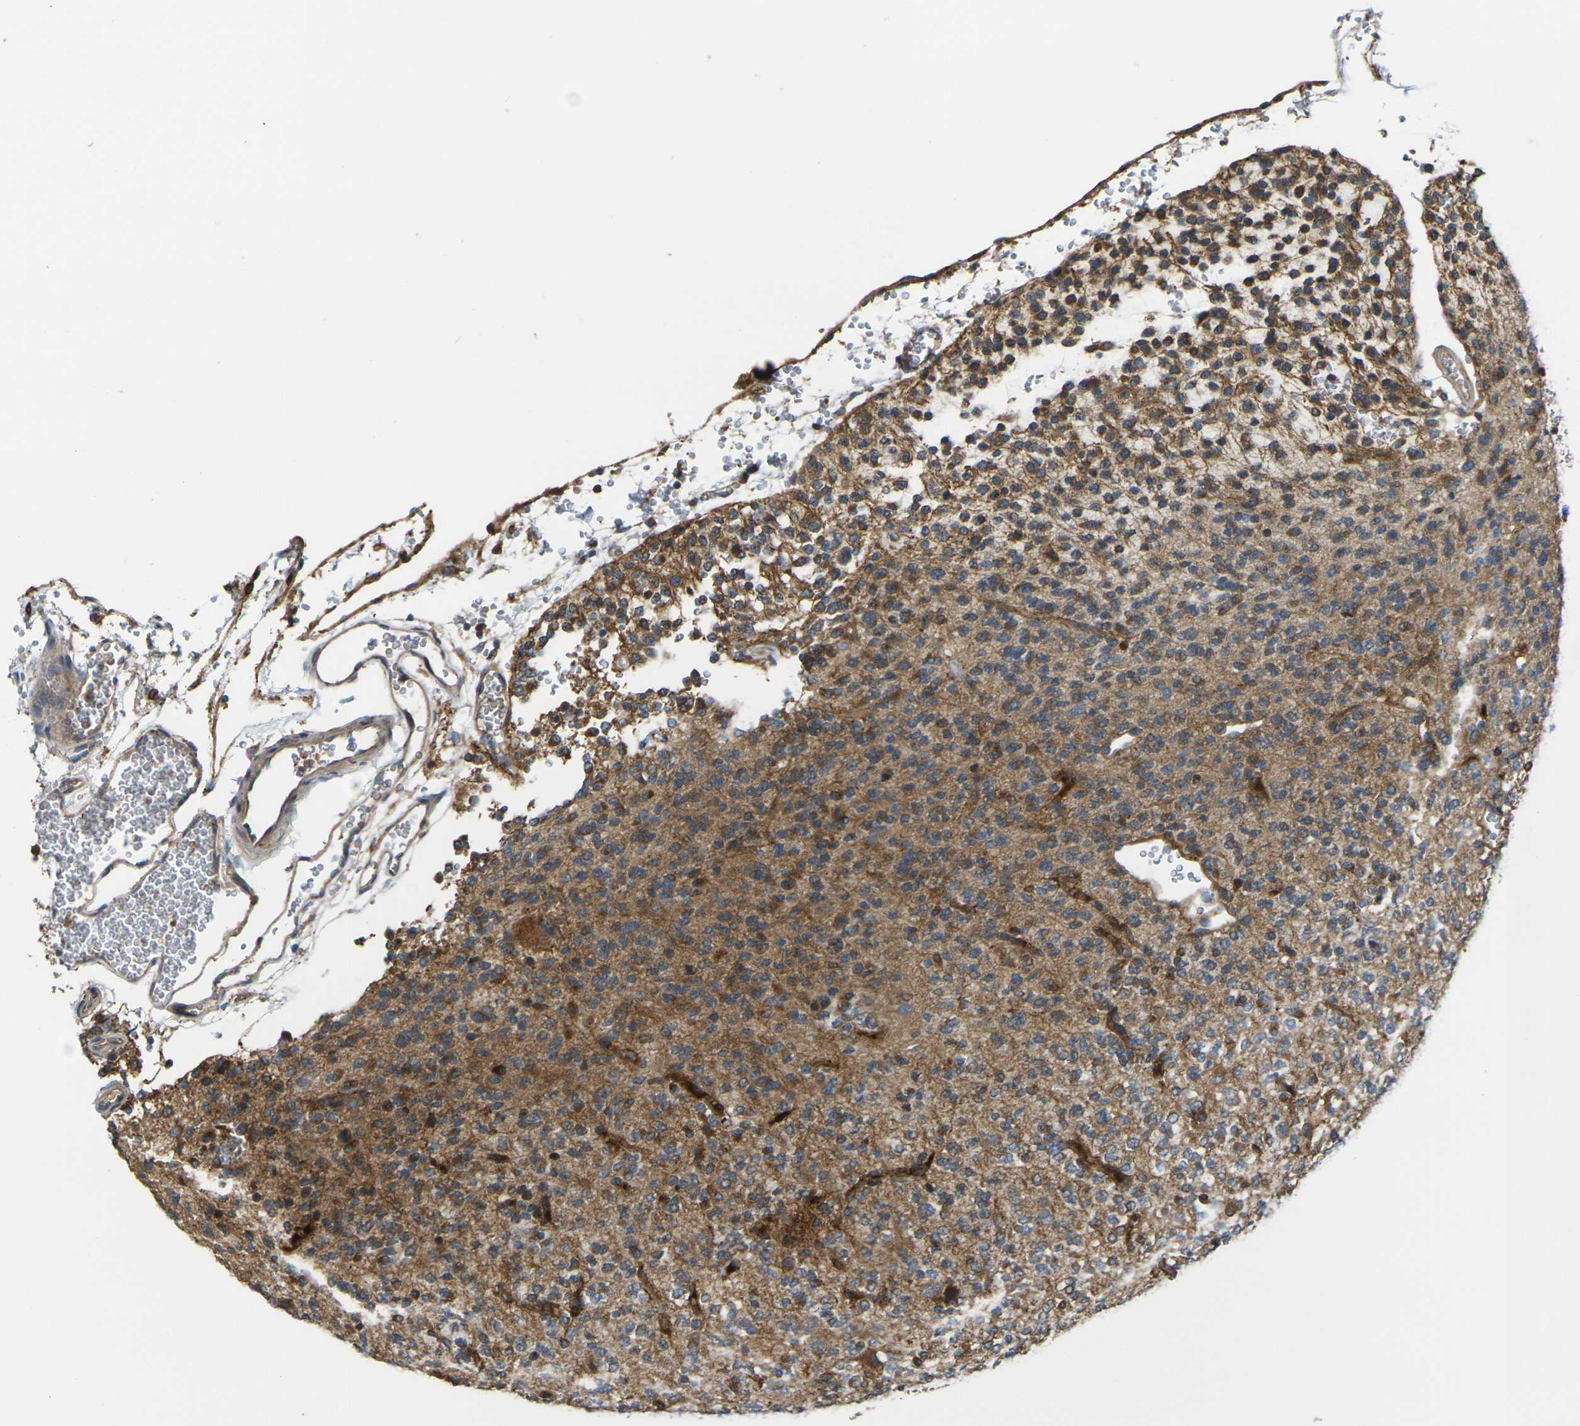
{"staining": {"intensity": "moderate", "quantity": "25%-75%", "location": "cytoplasmic/membranous"}, "tissue": "glioma", "cell_type": "Tumor cells", "image_type": "cancer", "snomed": [{"axis": "morphology", "description": "Glioma, malignant, Low grade"}, {"axis": "topography", "description": "Brain"}], "caption": "Protein staining reveals moderate cytoplasmic/membranous expression in approximately 25%-75% of tumor cells in glioma.", "gene": "FZD1", "patient": {"sex": "male", "age": 38}}